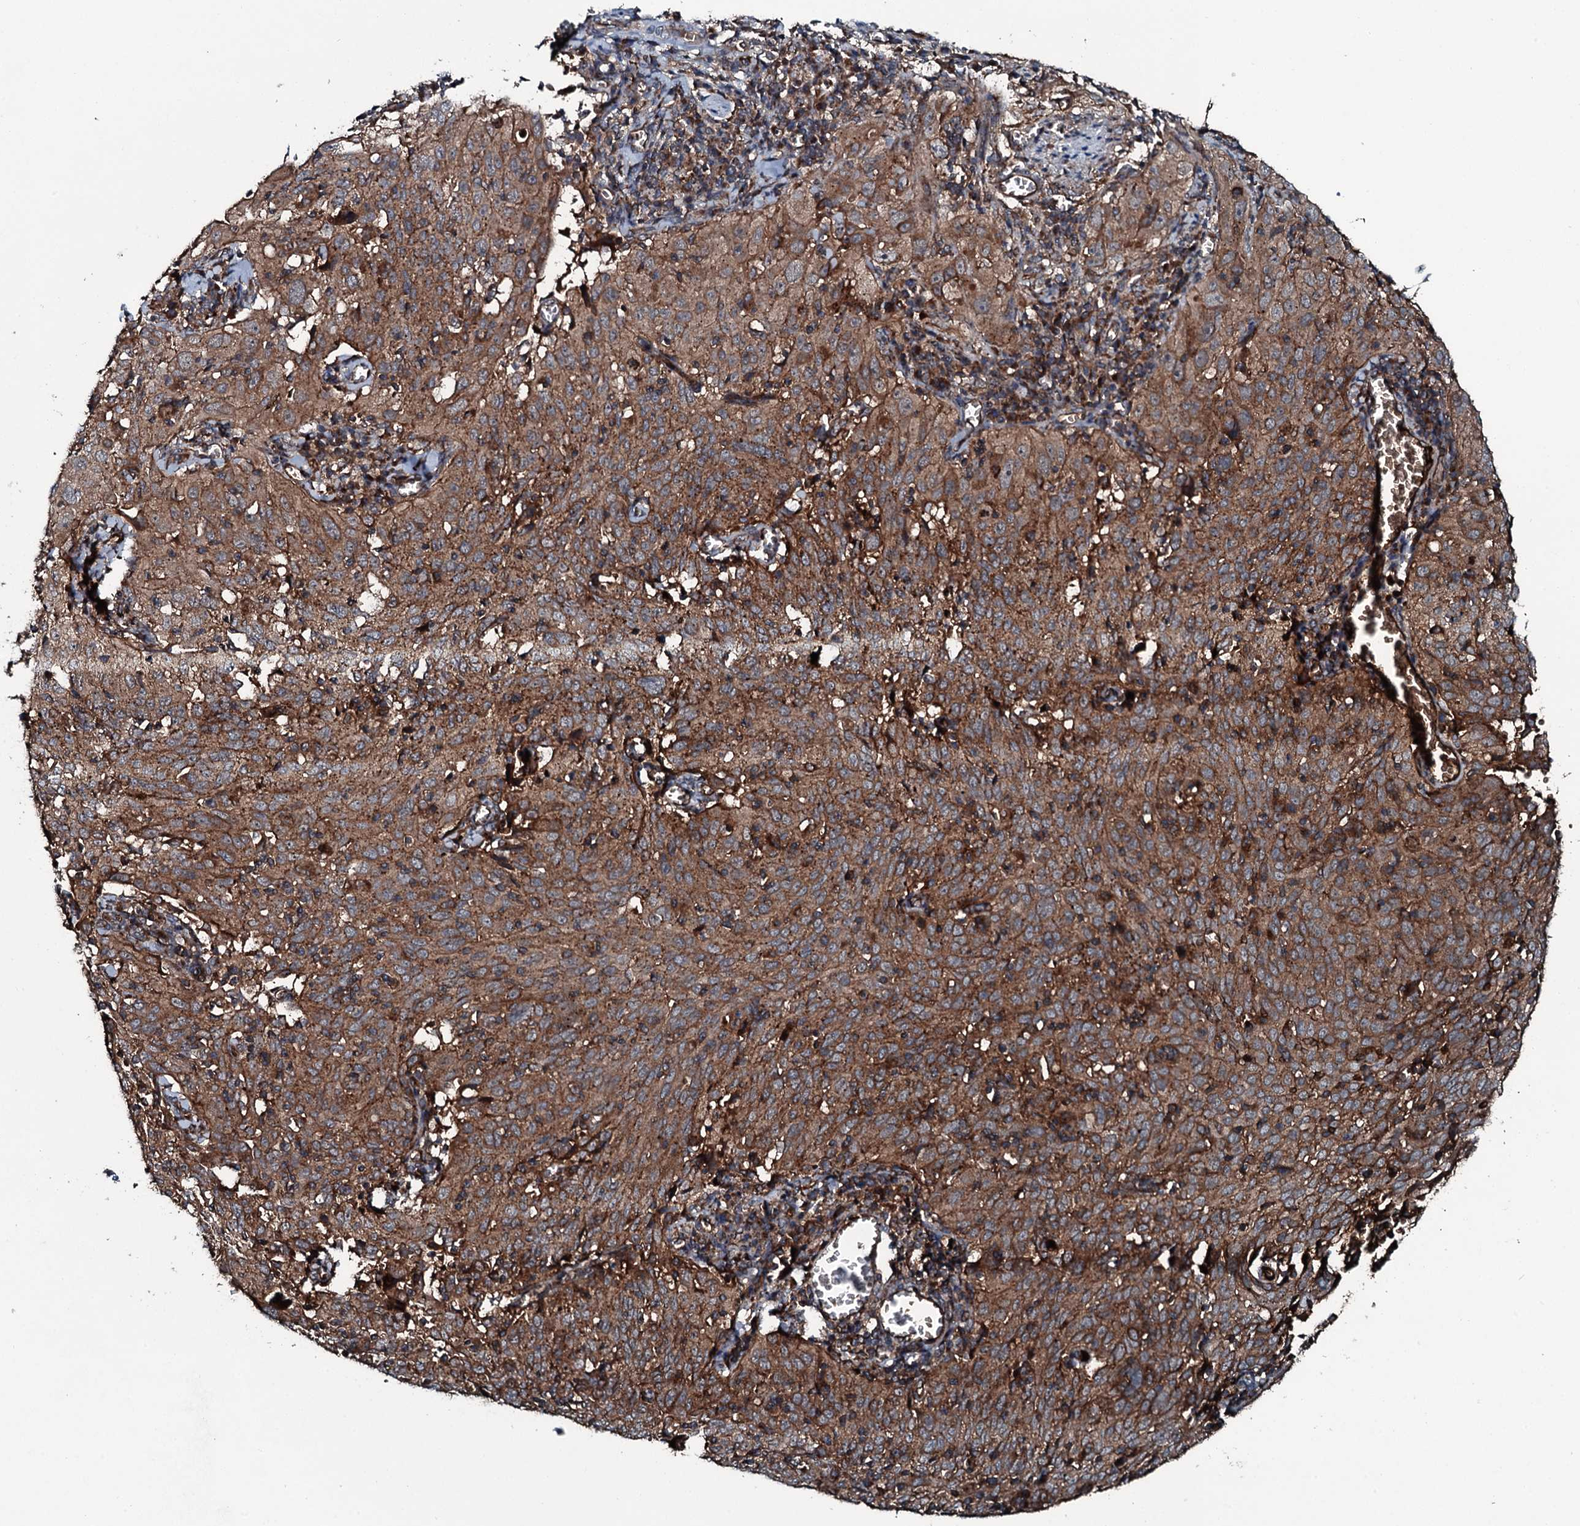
{"staining": {"intensity": "moderate", "quantity": ">75%", "location": "cytoplasmic/membranous"}, "tissue": "cervical cancer", "cell_type": "Tumor cells", "image_type": "cancer", "snomed": [{"axis": "morphology", "description": "Squamous cell carcinoma, NOS"}, {"axis": "topography", "description": "Cervix"}], "caption": "A brown stain highlights moderate cytoplasmic/membranous positivity of a protein in squamous cell carcinoma (cervical) tumor cells.", "gene": "TRIM7", "patient": {"sex": "female", "age": 31}}